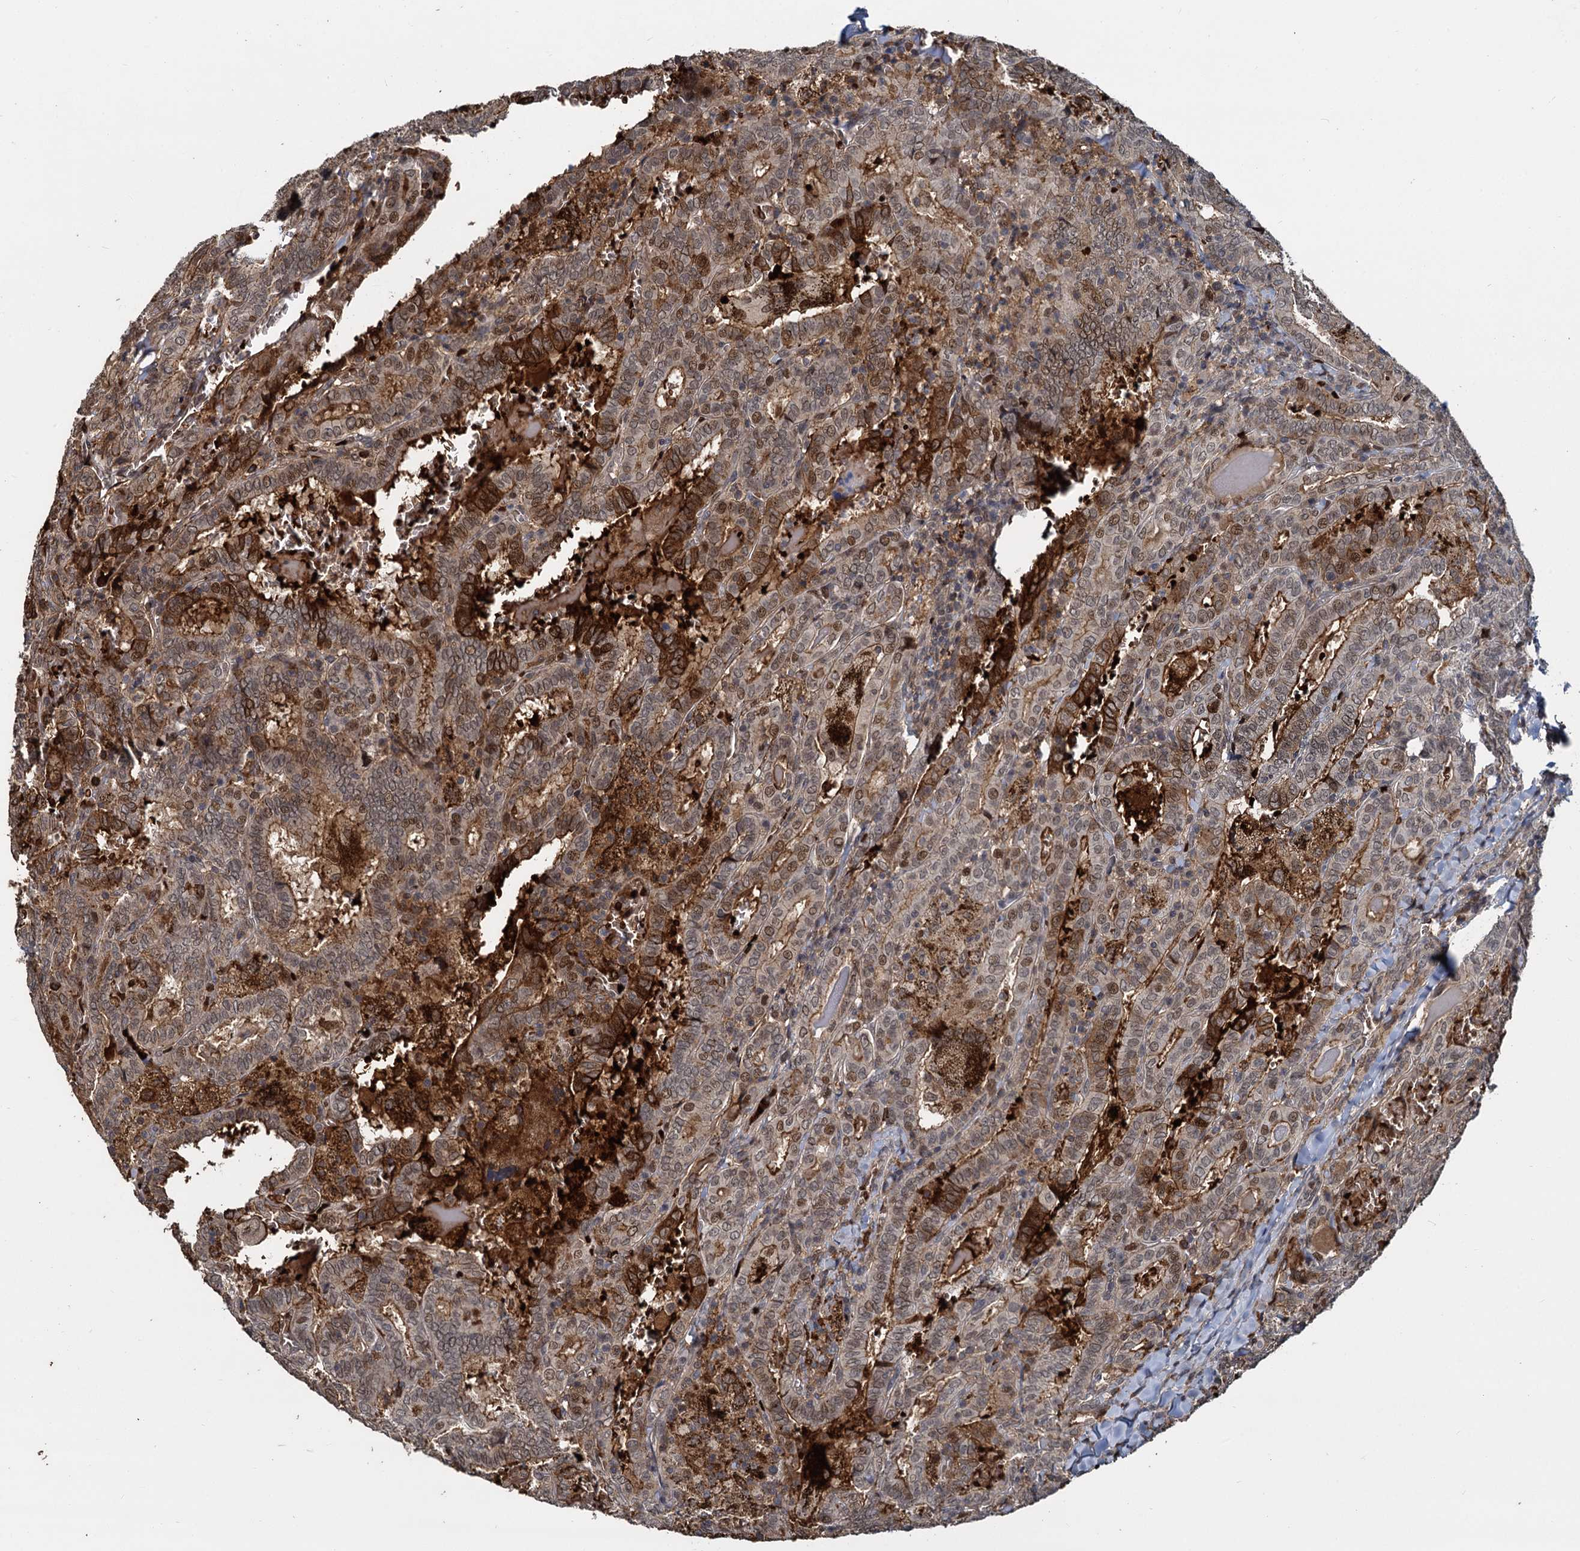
{"staining": {"intensity": "moderate", "quantity": ">75%", "location": "cytoplasmic/membranous,nuclear"}, "tissue": "thyroid cancer", "cell_type": "Tumor cells", "image_type": "cancer", "snomed": [{"axis": "morphology", "description": "Papillary adenocarcinoma, NOS"}, {"axis": "topography", "description": "Thyroid gland"}], "caption": "There is medium levels of moderate cytoplasmic/membranous and nuclear expression in tumor cells of papillary adenocarcinoma (thyroid), as demonstrated by immunohistochemical staining (brown color).", "gene": "FANCI", "patient": {"sex": "female", "age": 72}}